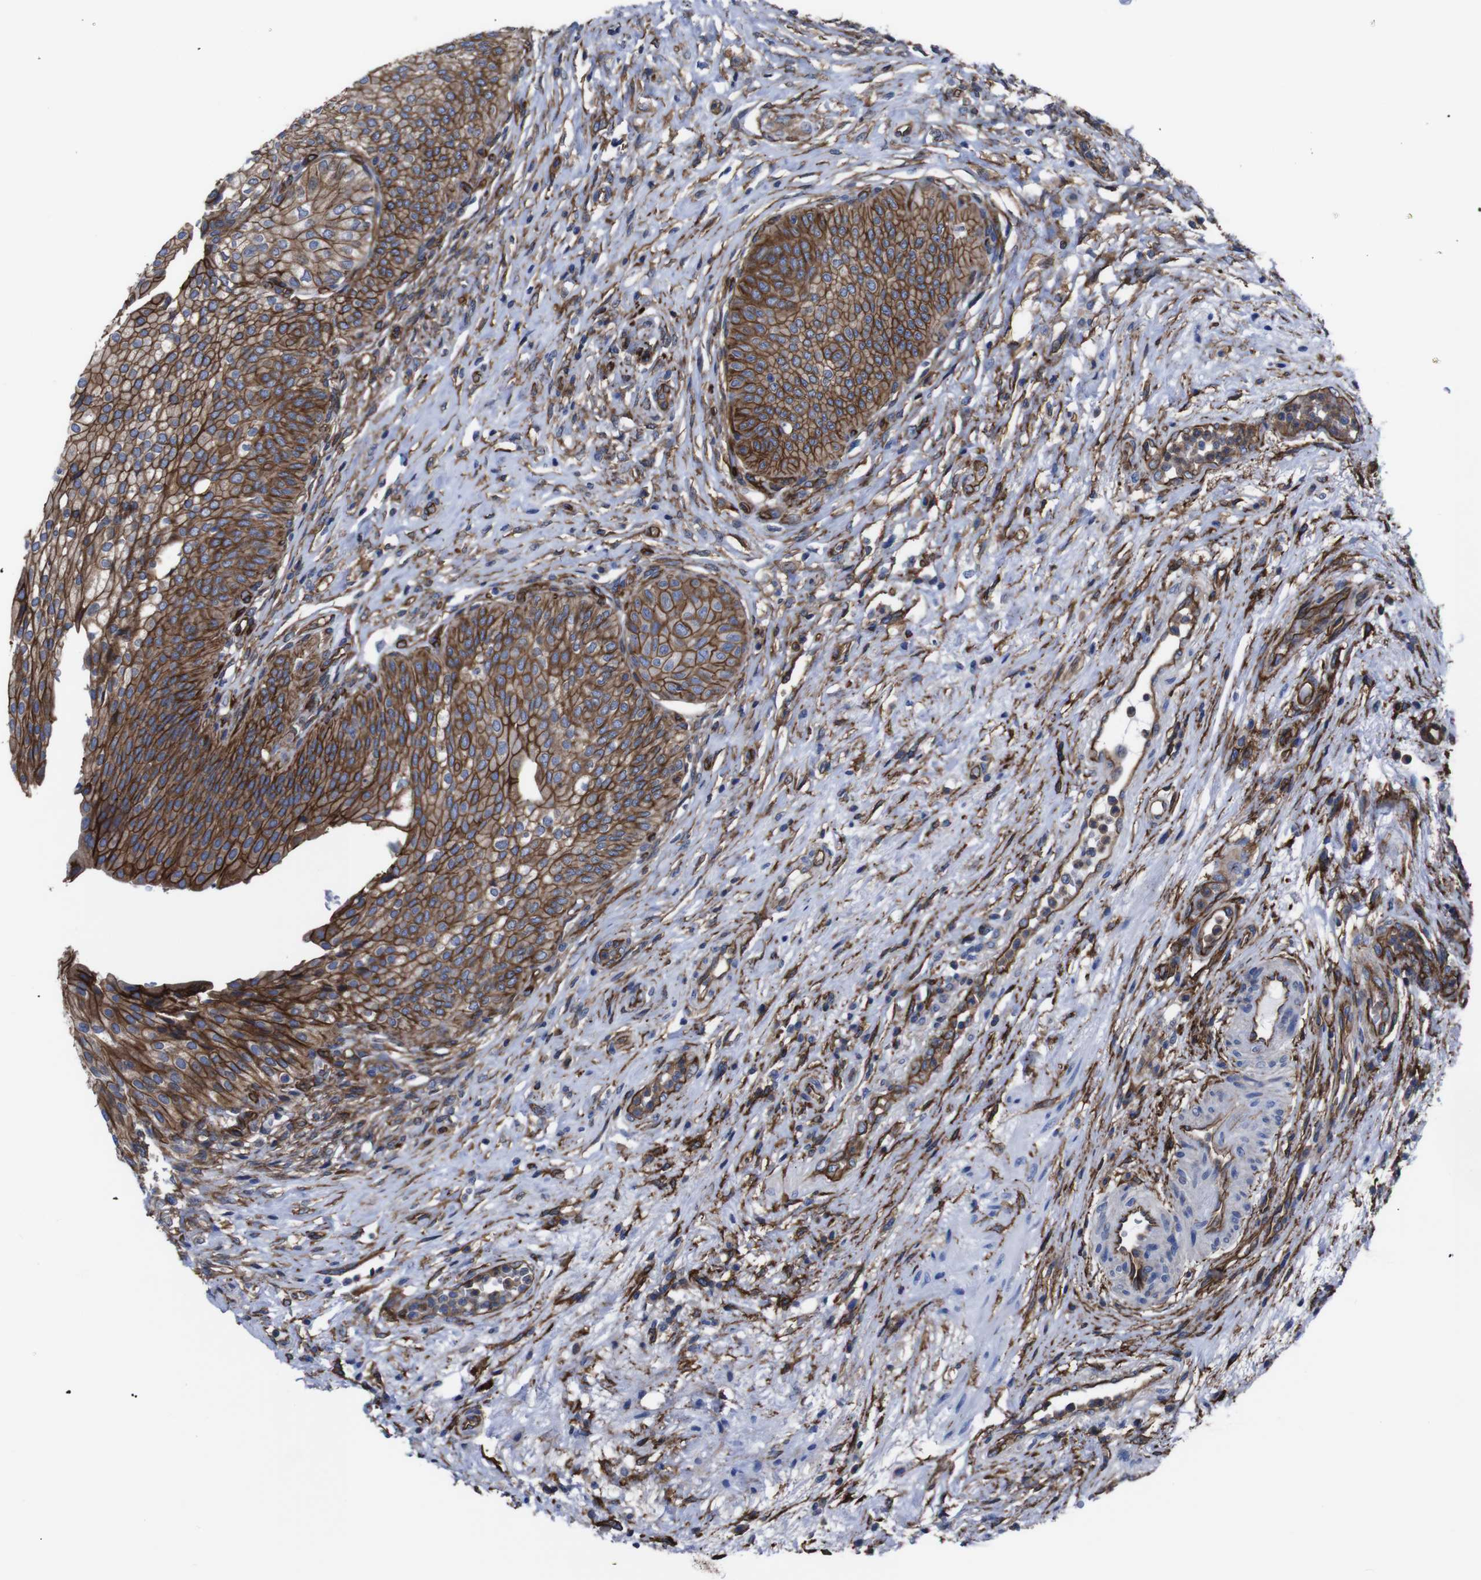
{"staining": {"intensity": "moderate", "quantity": ">75%", "location": "cytoplasmic/membranous"}, "tissue": "urinary bladder", "cell_type": "Urothelial cells", "image_type": "normal", "snomed": [{"axis": "morphology", "description": "Normal tissue, NOS"}, {"axis": "topography", "description": "Urinary bladder"}], "caption": "DAB immunohistochemical staining of normal human urinary bladder shows moderate cytoplasmic/membranous protein expression in approximately >75% of urothelial cells.", "gene": "SPTBN1", "patient": {"sex": "male", "age": 46}}